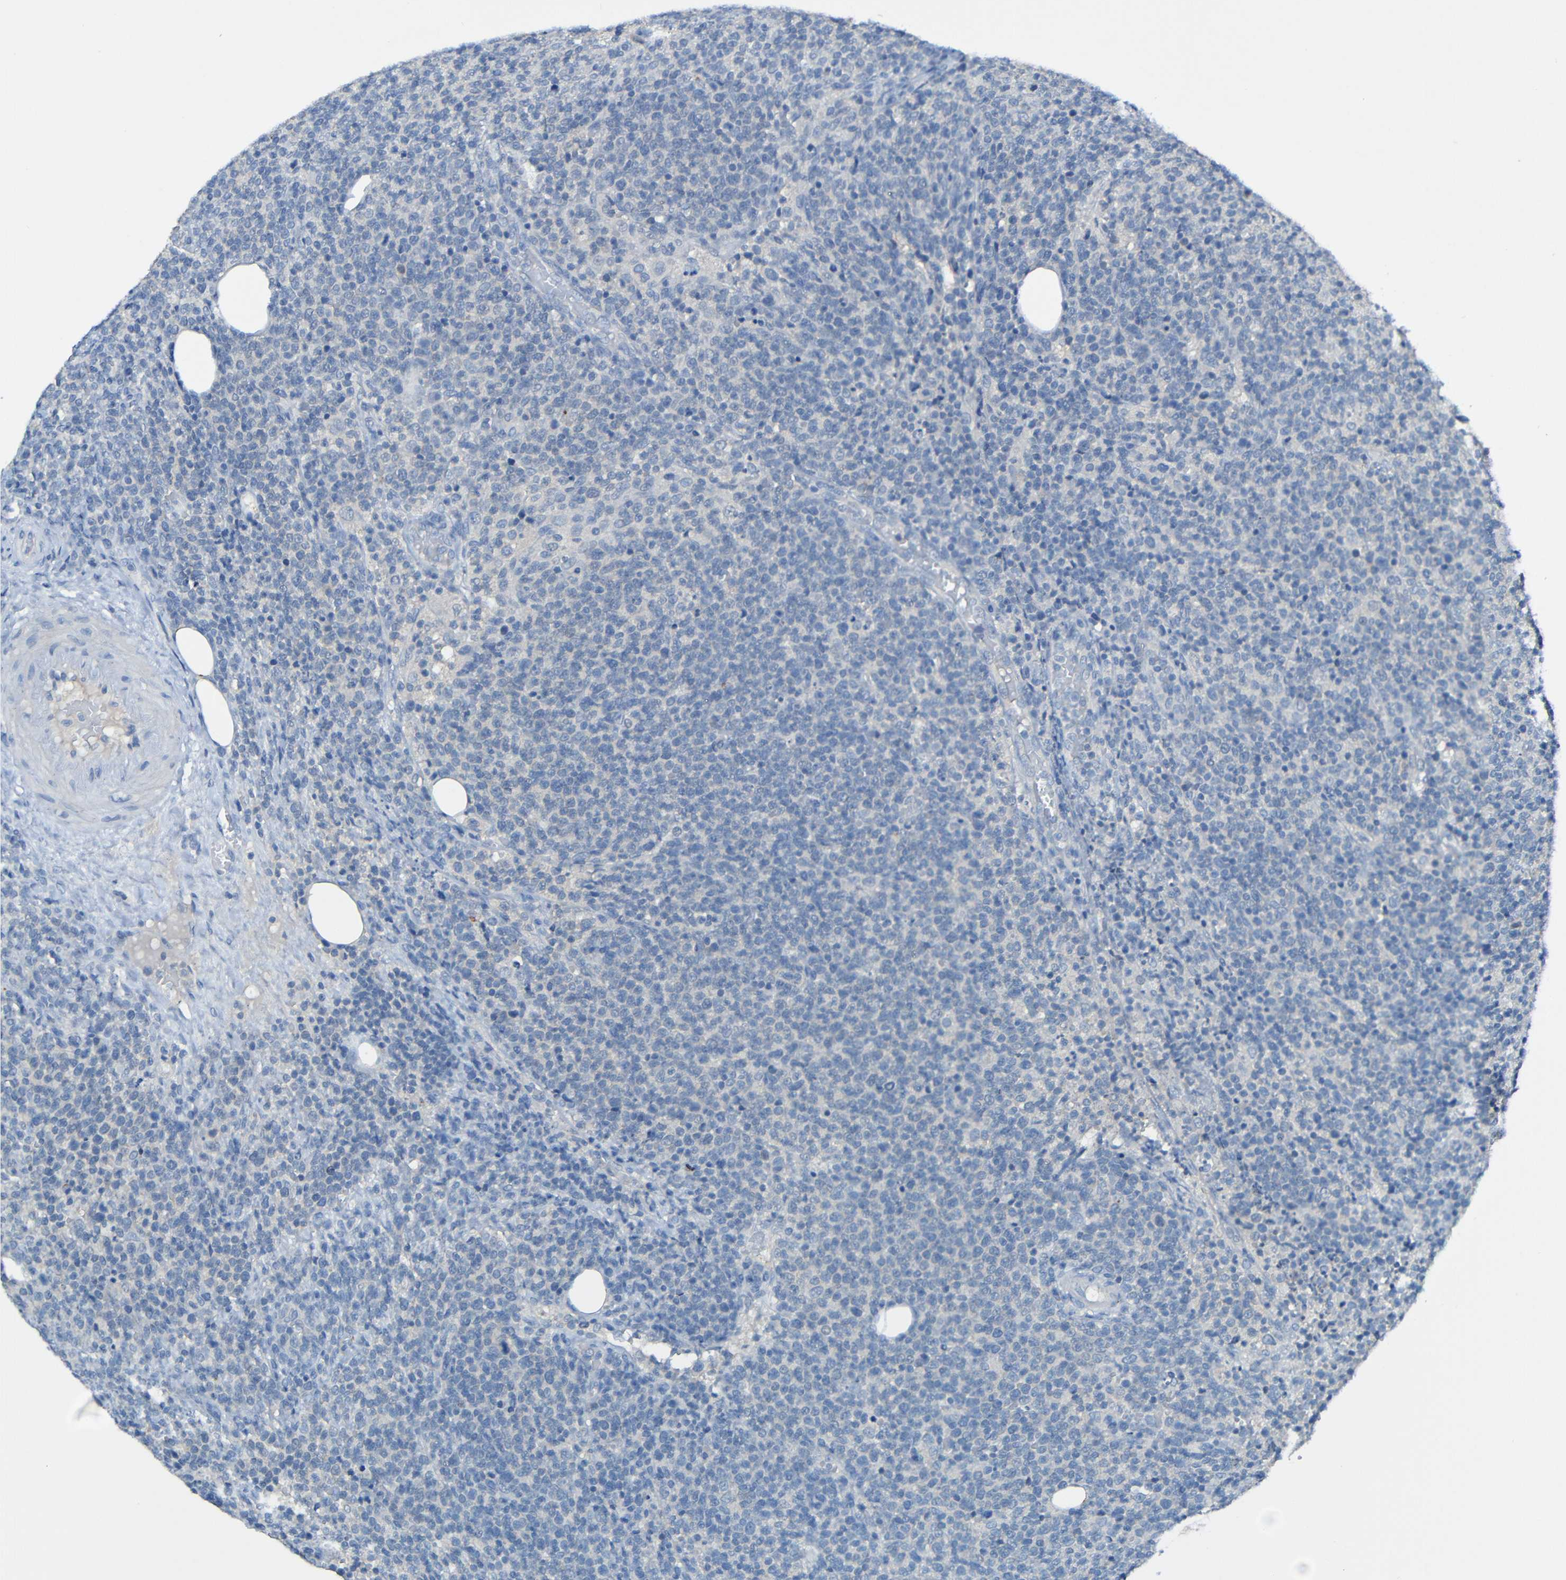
{"staining": {"intensity": "negative", "quantity": "none", "location": "none"}, "tissue": "lymphoma", "cell_type": "Tumor cells", "image_type": "cancer", "snomed": [{"axis": "morphology", "description": "Malignant lymphoma, non-Hodgkin's type, High grade"}, {"axis": "topography", "description": "Lymph node"}], "caption": "An image of lymphoma stained for a protein exhibits no brown staining in tumor cells.", "gene": "LRRC70", "patient": {"sex": "male", "age": 61}}